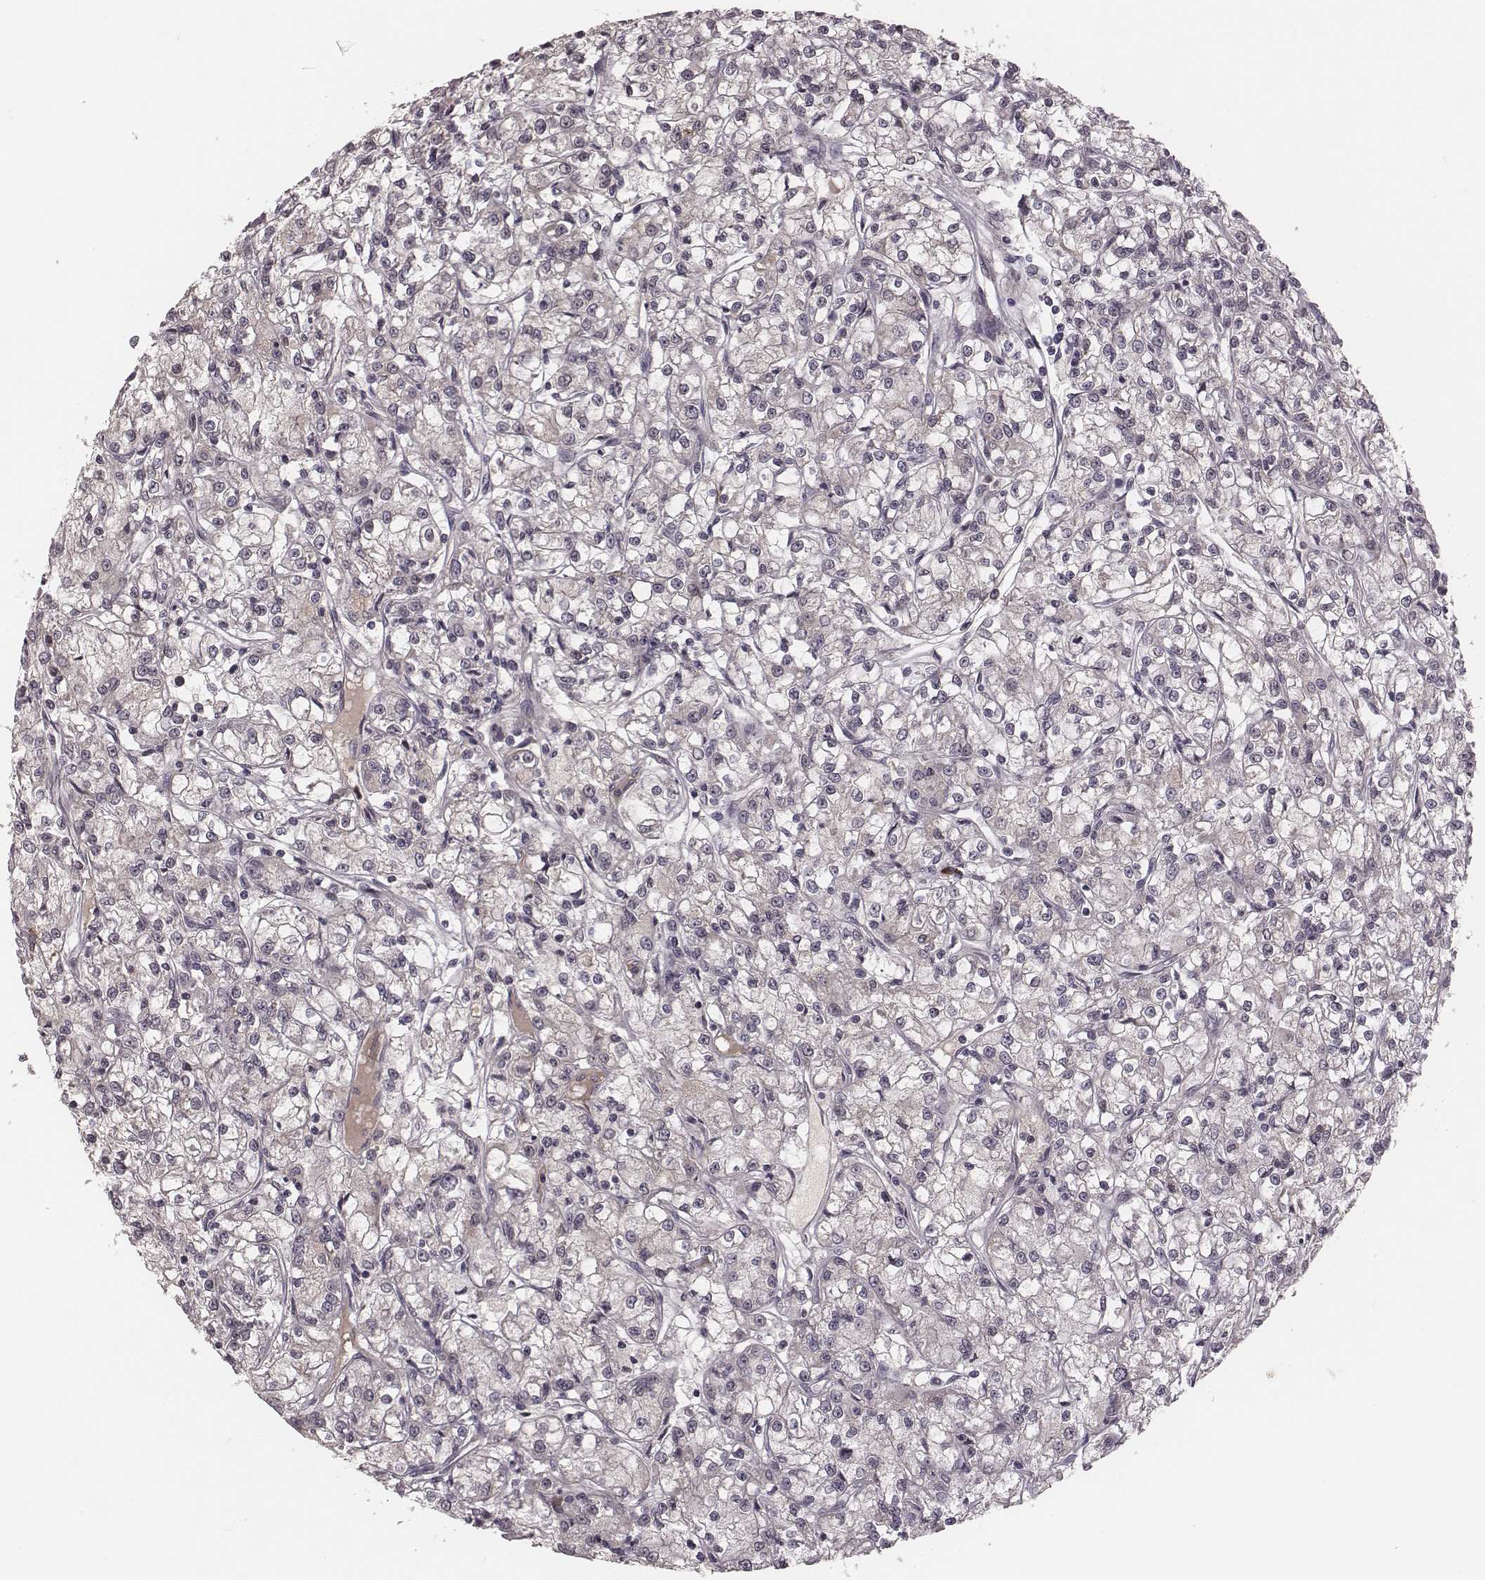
{"staining": {"intensity": "negative", "quantity": "none", "location": "none"}, "tissue": "renal cancer", "cell_type": "Tumor cells", "image_type": "cancer", "snomed": [{"axis": "morphology", "description": "Adenocarcinoma, NOS"}, {"axis": "topography", "description": "Kidney"}], "caption": "Tumor cells show no significant expression in adenocarcinoma (renal).", "gene": "P2RX5", "patient": {"sex": "female", "age": 59}}